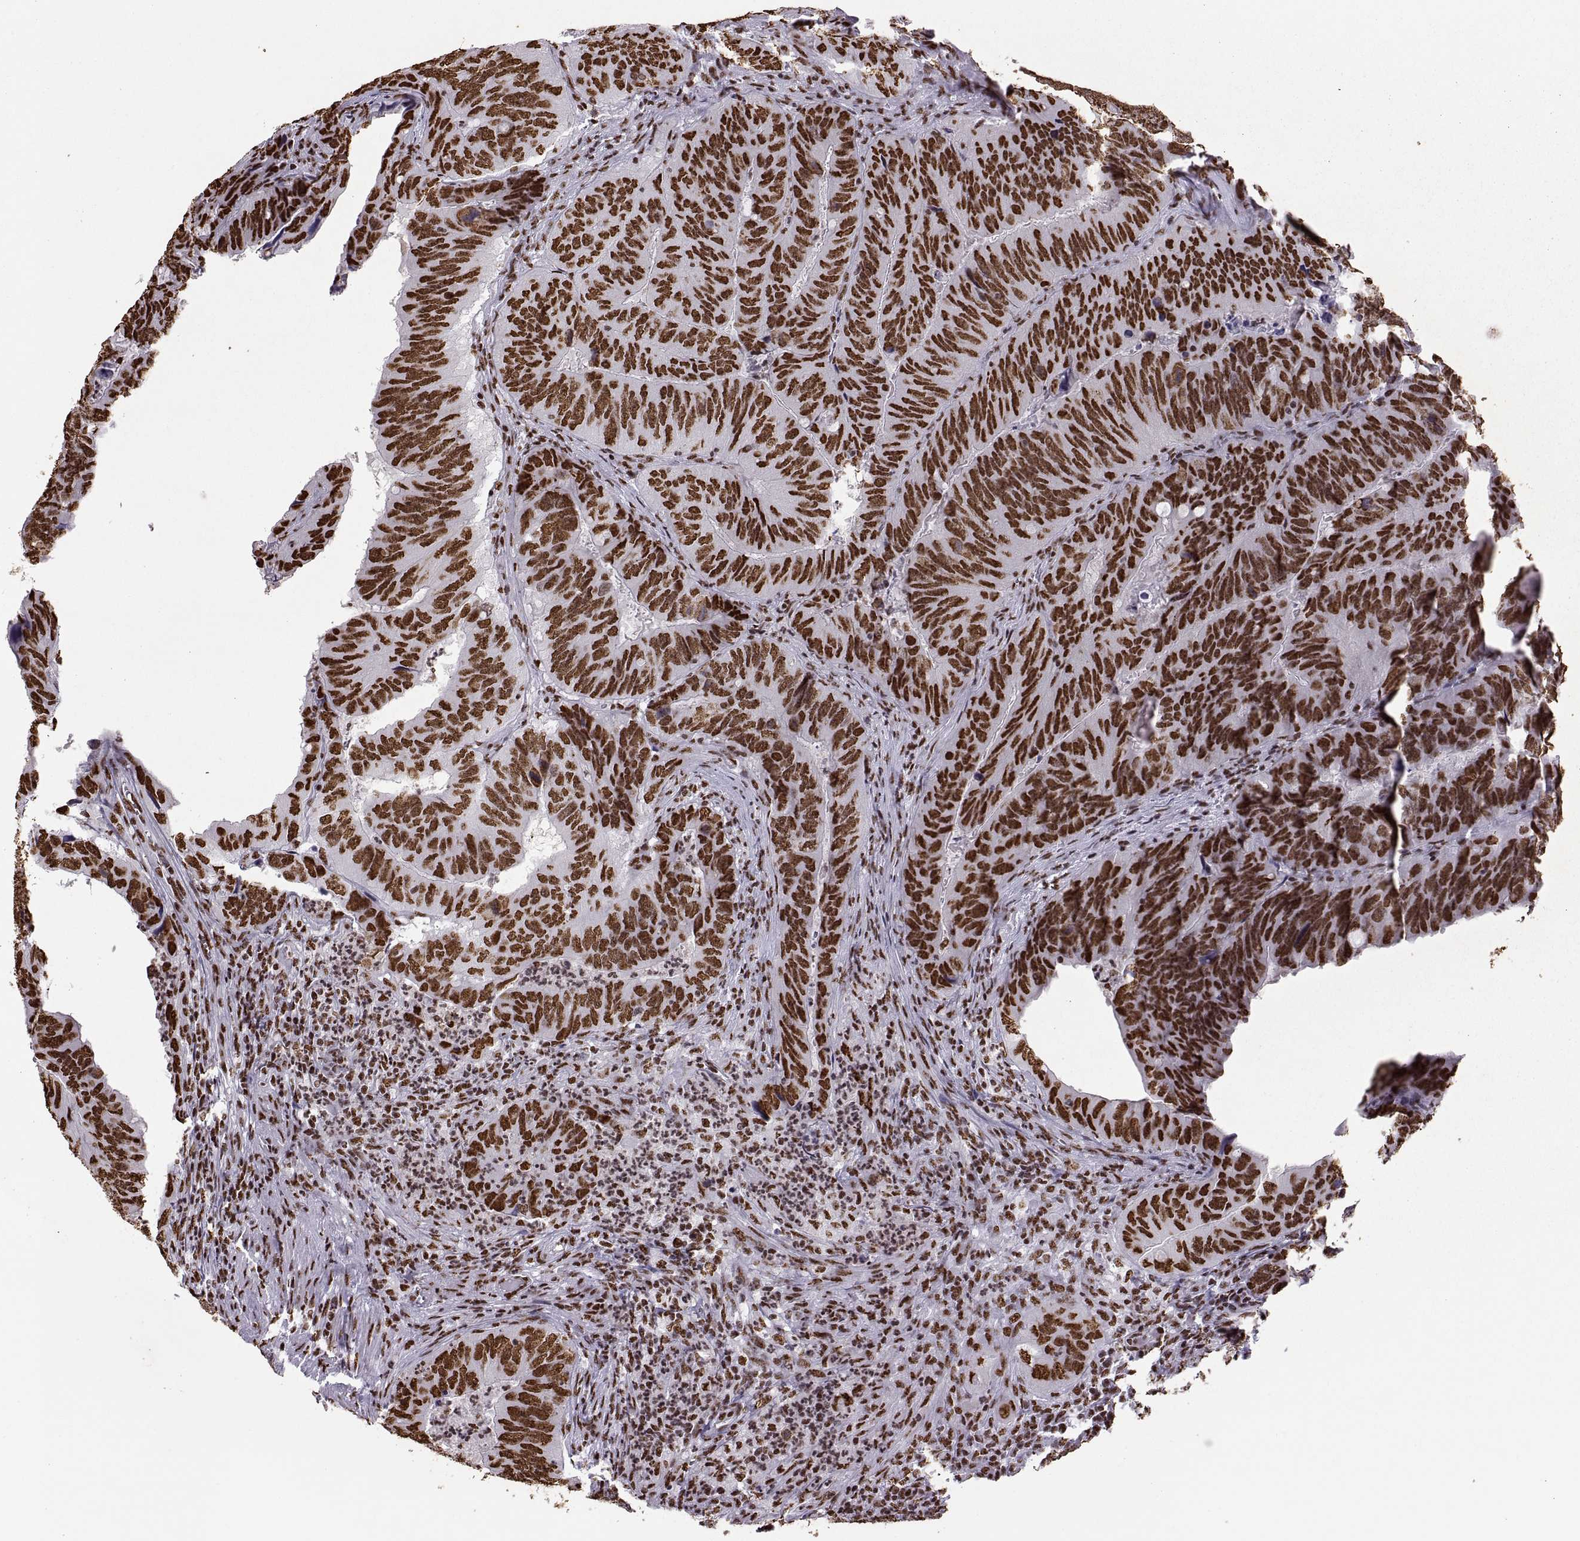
{"staining": {"intensity": "strong", "quantity": ">75%", "location": "nuclear"}, "tissue": "colorectal cancer", "cell_type": "Tumor cells", "image_type": "cancer", "snomed": [{"axis": "morphology", "description": "Adenocarcinoma, NOS"}, {"axis": "topography", "description": "Colon"}], "caption": "Approximately >75% of tumor cells in colorectal adenocarcinoma display strong nuclear protein positivity as visualized by brown immunohistochemical staining.", "gene": "SNAI1", "patient": {"sex": "male", "age": 79}}